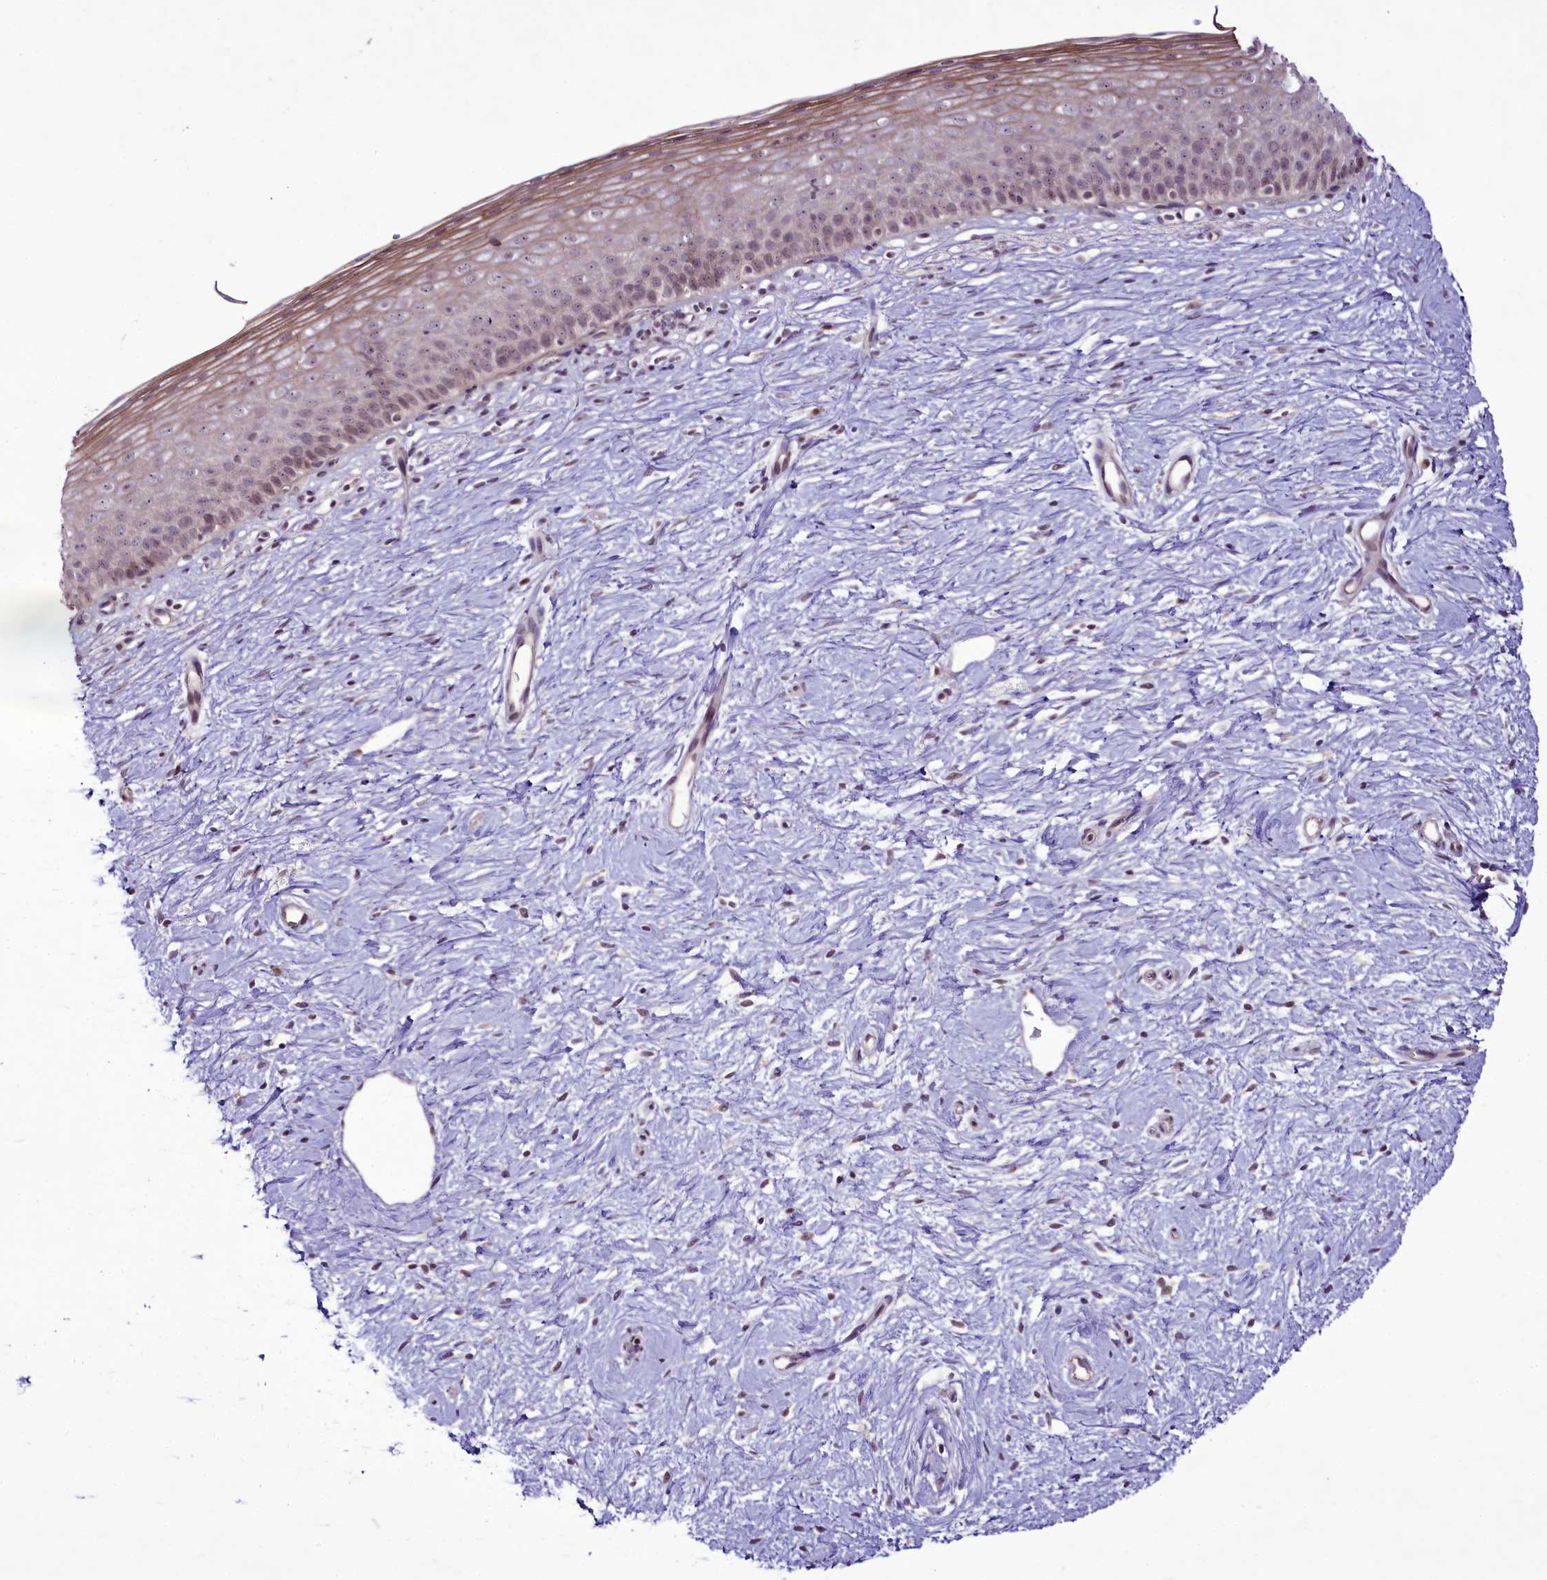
{"staining": {"intensity": "moderate", "quantity": "25%-75%", "location": "cytoplasmic/membranous,nuclear"}, "tissue": "cervix", "cell_type": "Glandular cells", "image_type": "normal", "snomed": [{"axis": "morphology", "description": "Normal tissue, NOS"}, {"axis": "topography", "description": "Cervix"}], "caption": "Benign cervix shows moderate cytoplasmic/membranous,nuclear staining in about 25%-75% of glandular cells, visualized by immunohistochemistry.", "gene": "RSBN1", "patient": {"sex": "female", "age": 57}}